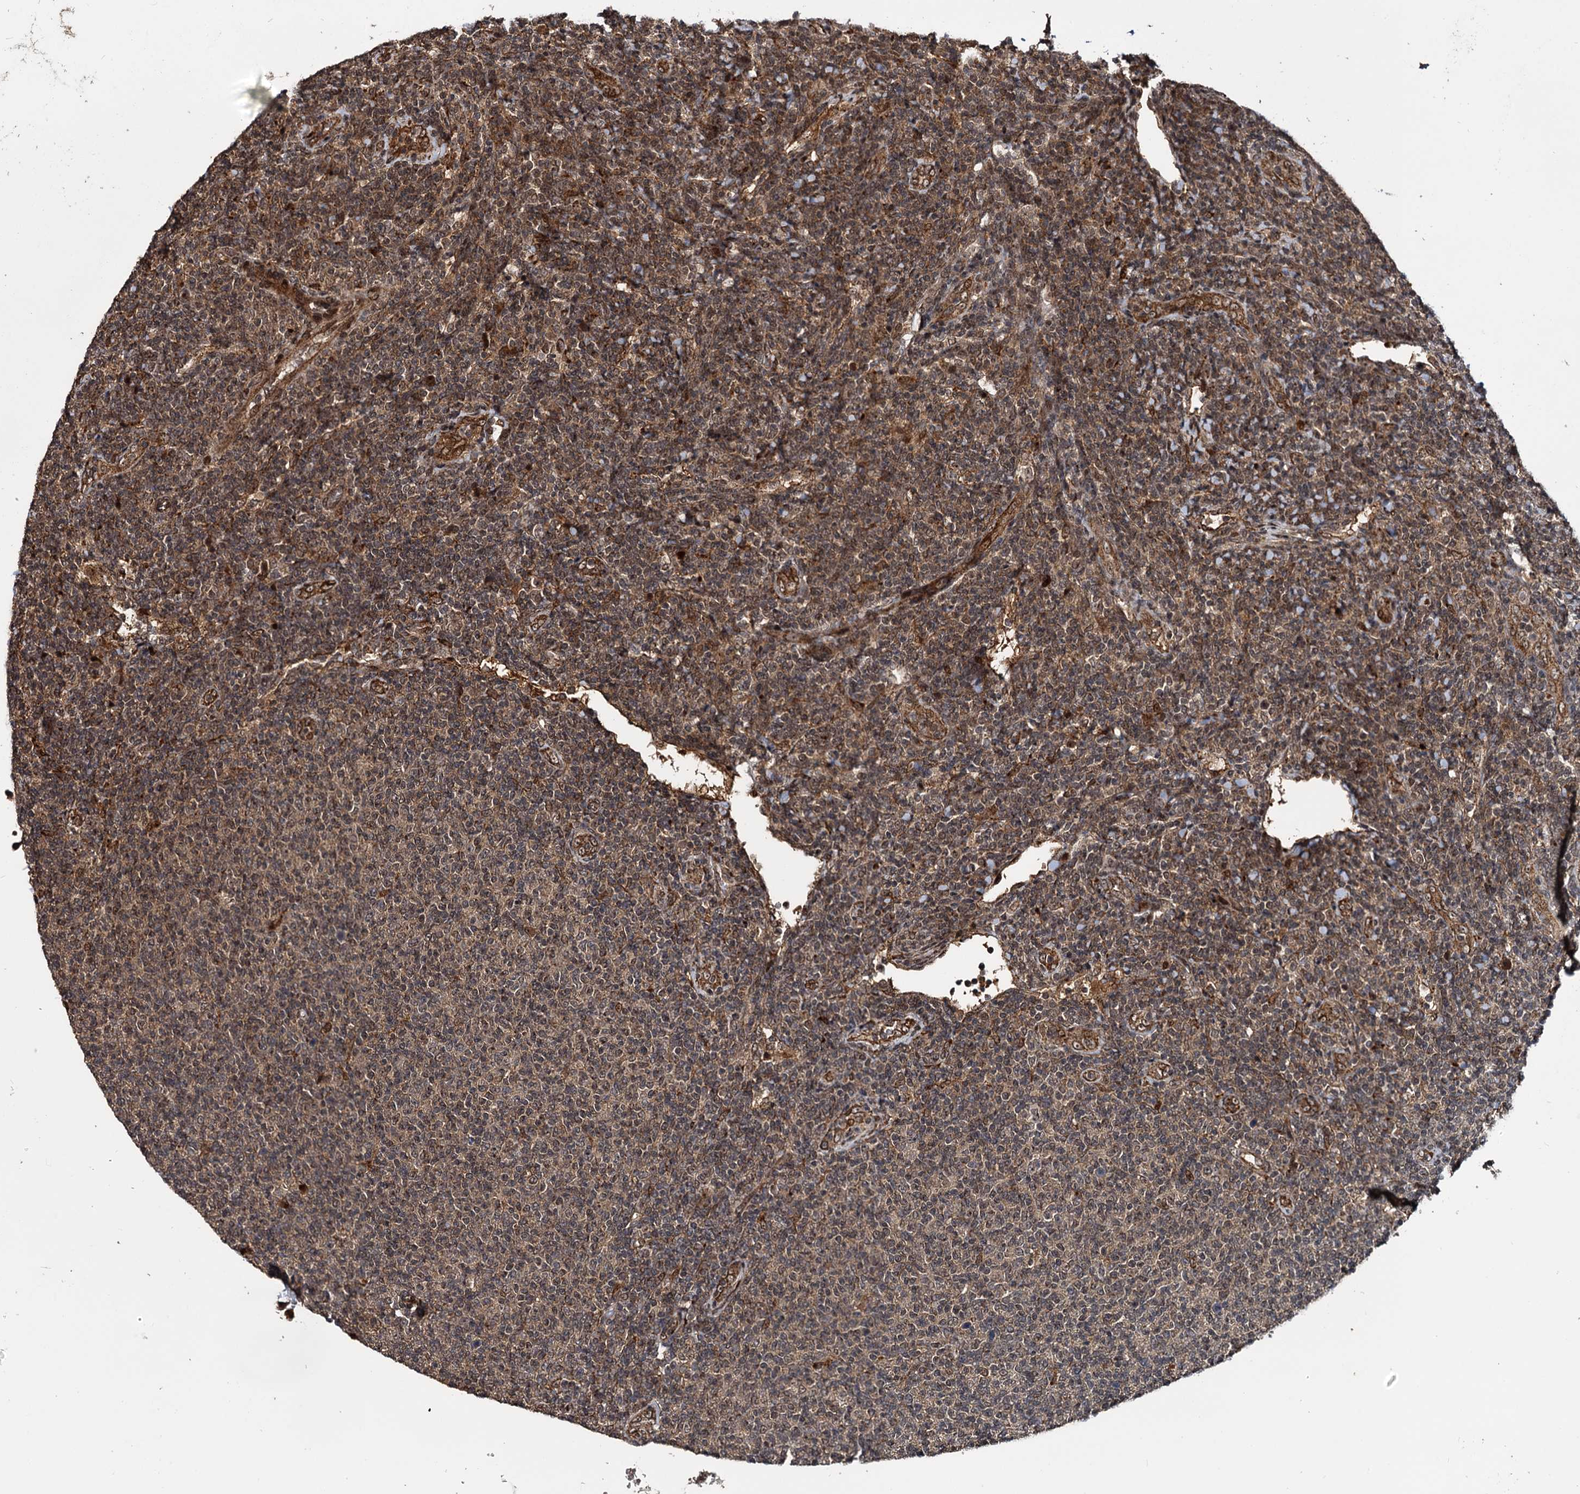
{"staining": {"intensity": "moderate", "quantity": ">75%", "location": "cytoplasmic/membranous,nuclear"}, "tissue": "lymphoma", "cell_type": "Tumor cells", "image_type": "cancer", "snomed": [{"axis": "morphology", "description": "Malignant lymphoma, non-Hodgkin's type, Low grade"}, {"axis": "topography", "description": "Lymph node"}], "caption": "A photomicrograph of lymphoma stained for a protein demonstrates moderate cytoplasmic/membranous and nuclear brown staining in tumor cells.", "gene": "CEP192", "patient": {"sex": "male", "age": 66}}